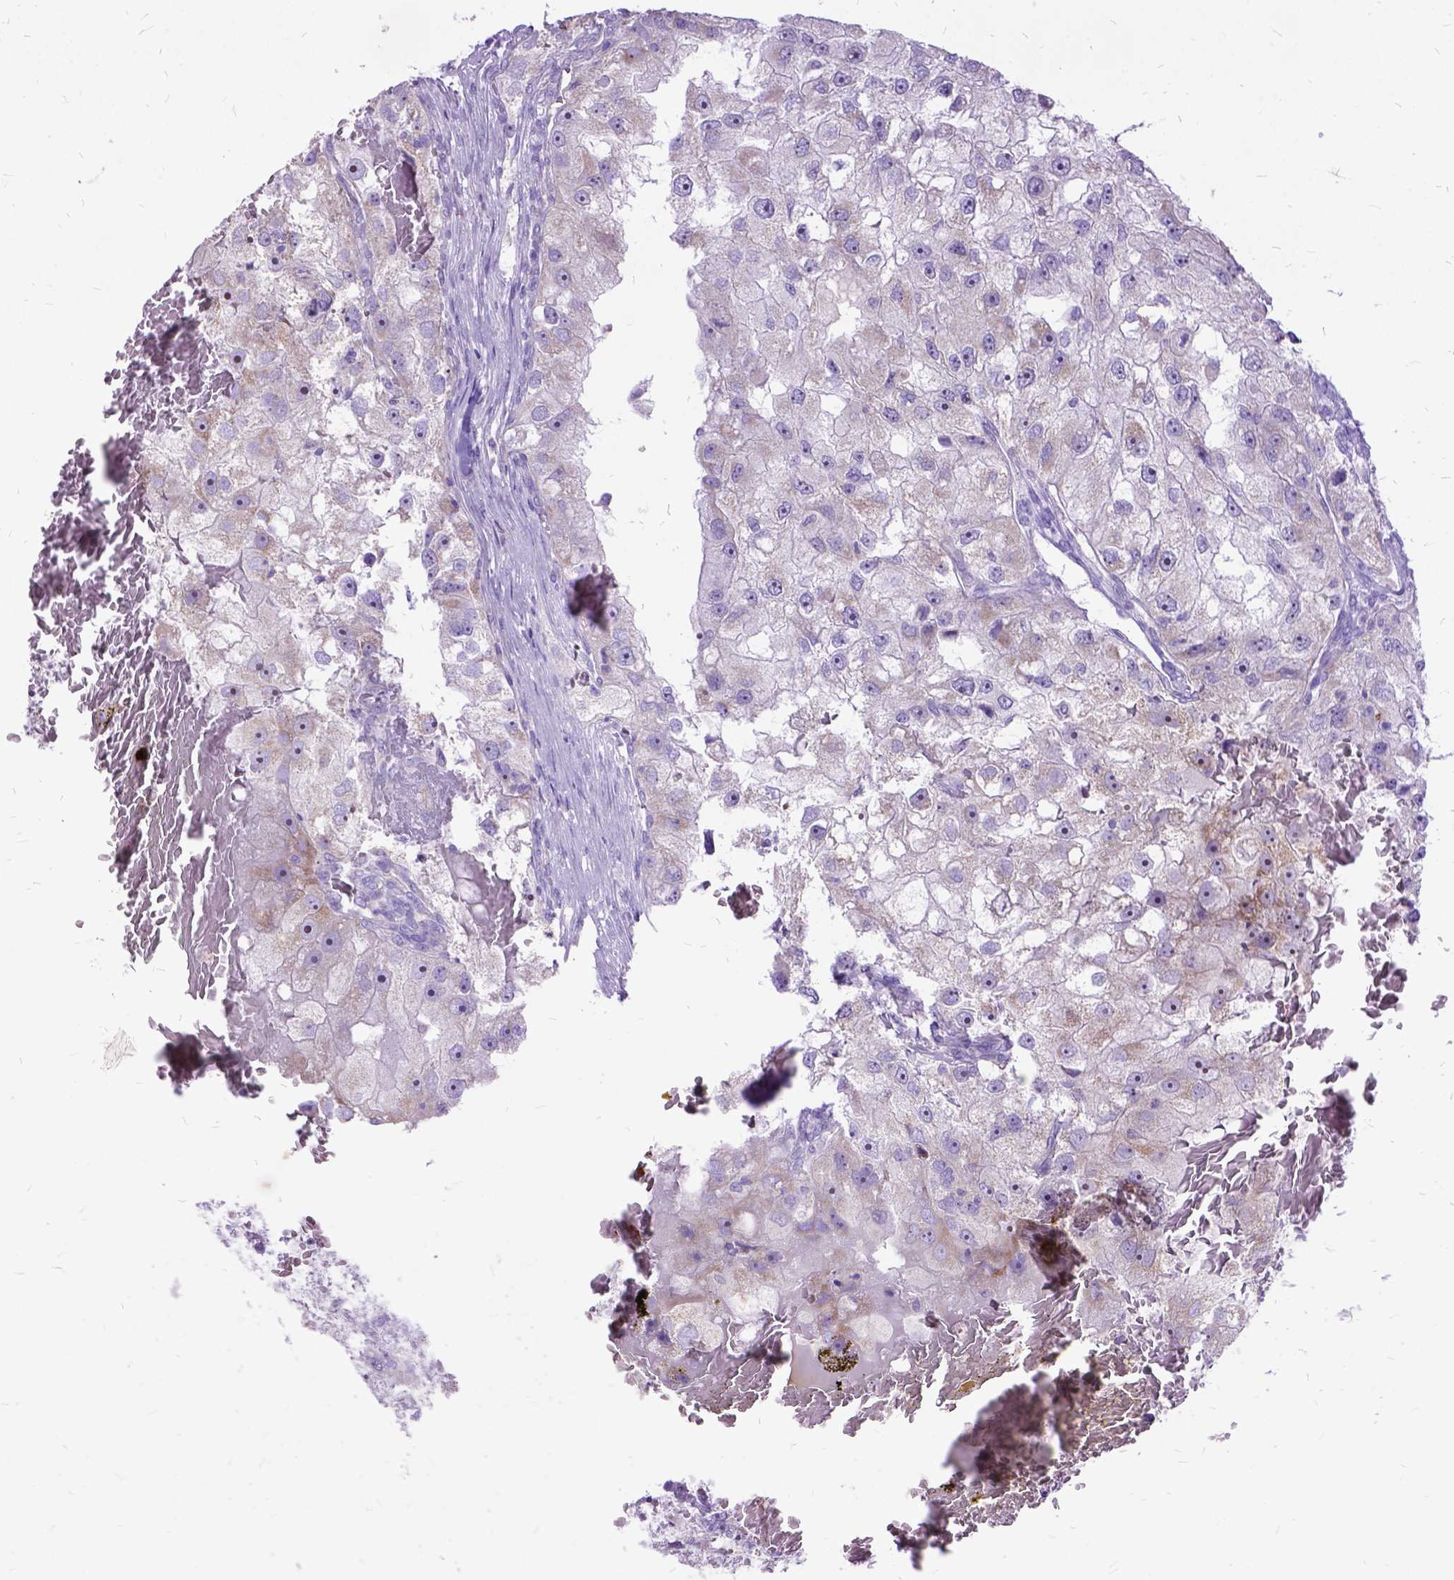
{"staining": {"intensity": "negative", "quantity": "none", "location": "none"}, "tissue": "renal cancer", "cell_type": "Tumor cells", "image_type": "cancer", "snomed": [{"axis": "morphology", "description": "Adenocarcinoma, NOS"}, {"axis": "topography", "description": "Kidney"}], "caption": "The micrograph displays no significant positivity in tumor cells of adenocarcinoma (renal). The staining is performed using DAB (3,3'-diaminobenzidine) brown chromogen with nuclei counter-stained in using hematoxylin.", "gene": "CTAG2", "patient": {"sex": "male", "age": 63}}